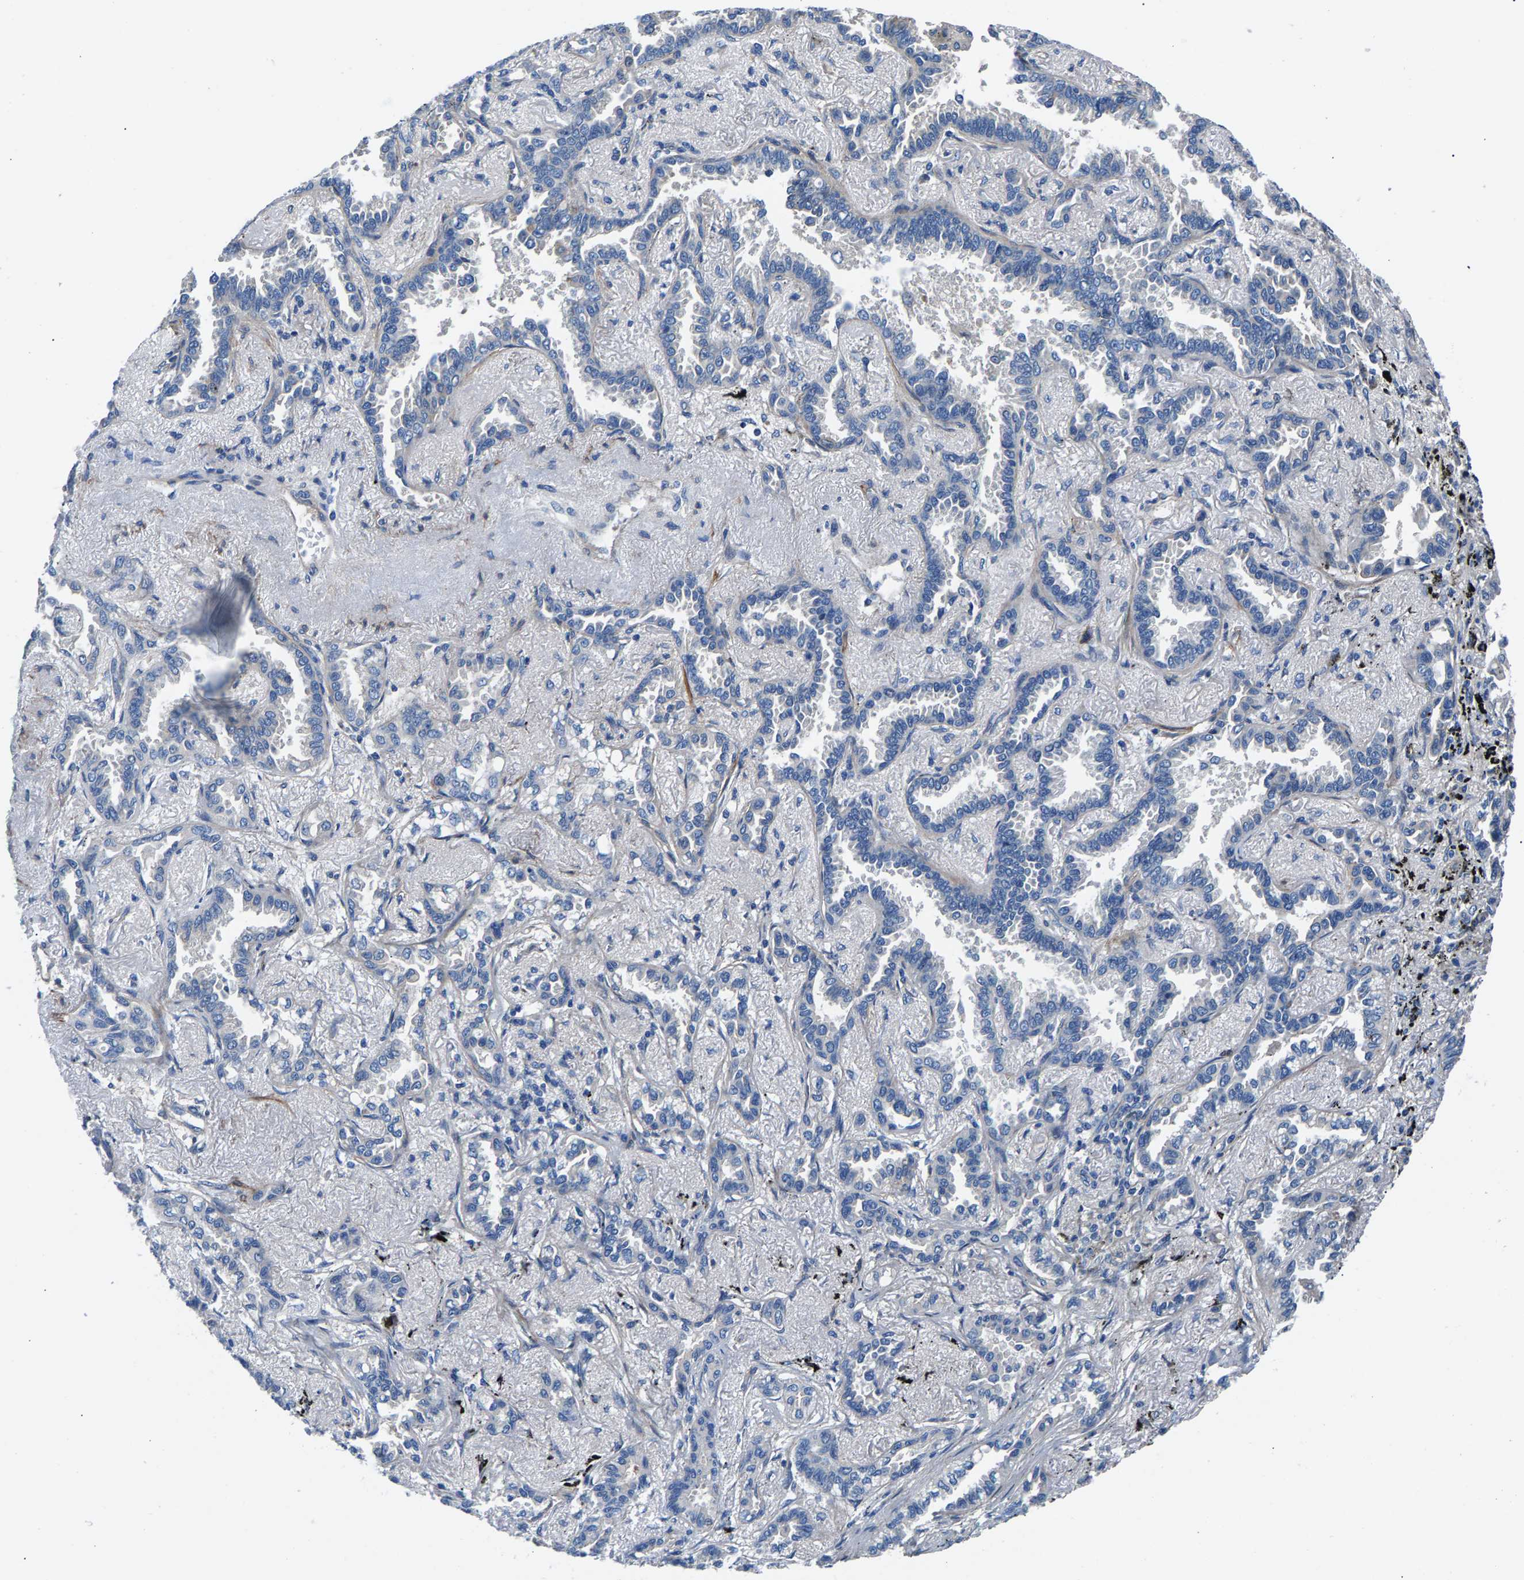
{"staining": {"intensity": "negative", "quantity": "none", "location": "none"}, "tissue": "lung cancer", "cell_type": "Tumor cells", "image_type": "cancer", "snomed": [{"axis": "morphology", "description": "Adenocarcinoma, NOS"}, {"axis": "topography", "description": "Lung"}], "caption": "This is a micrograph of immunohistochemistry staining of lung adenocarcinoma, which shows no expression in tumor cells. (DAB (3,3'-diaminobenzidine) immunohistochemistry with hematoxylin counter stain).", "gene": "CDRT4", "patient": {"sex": "male", "age": 59}}